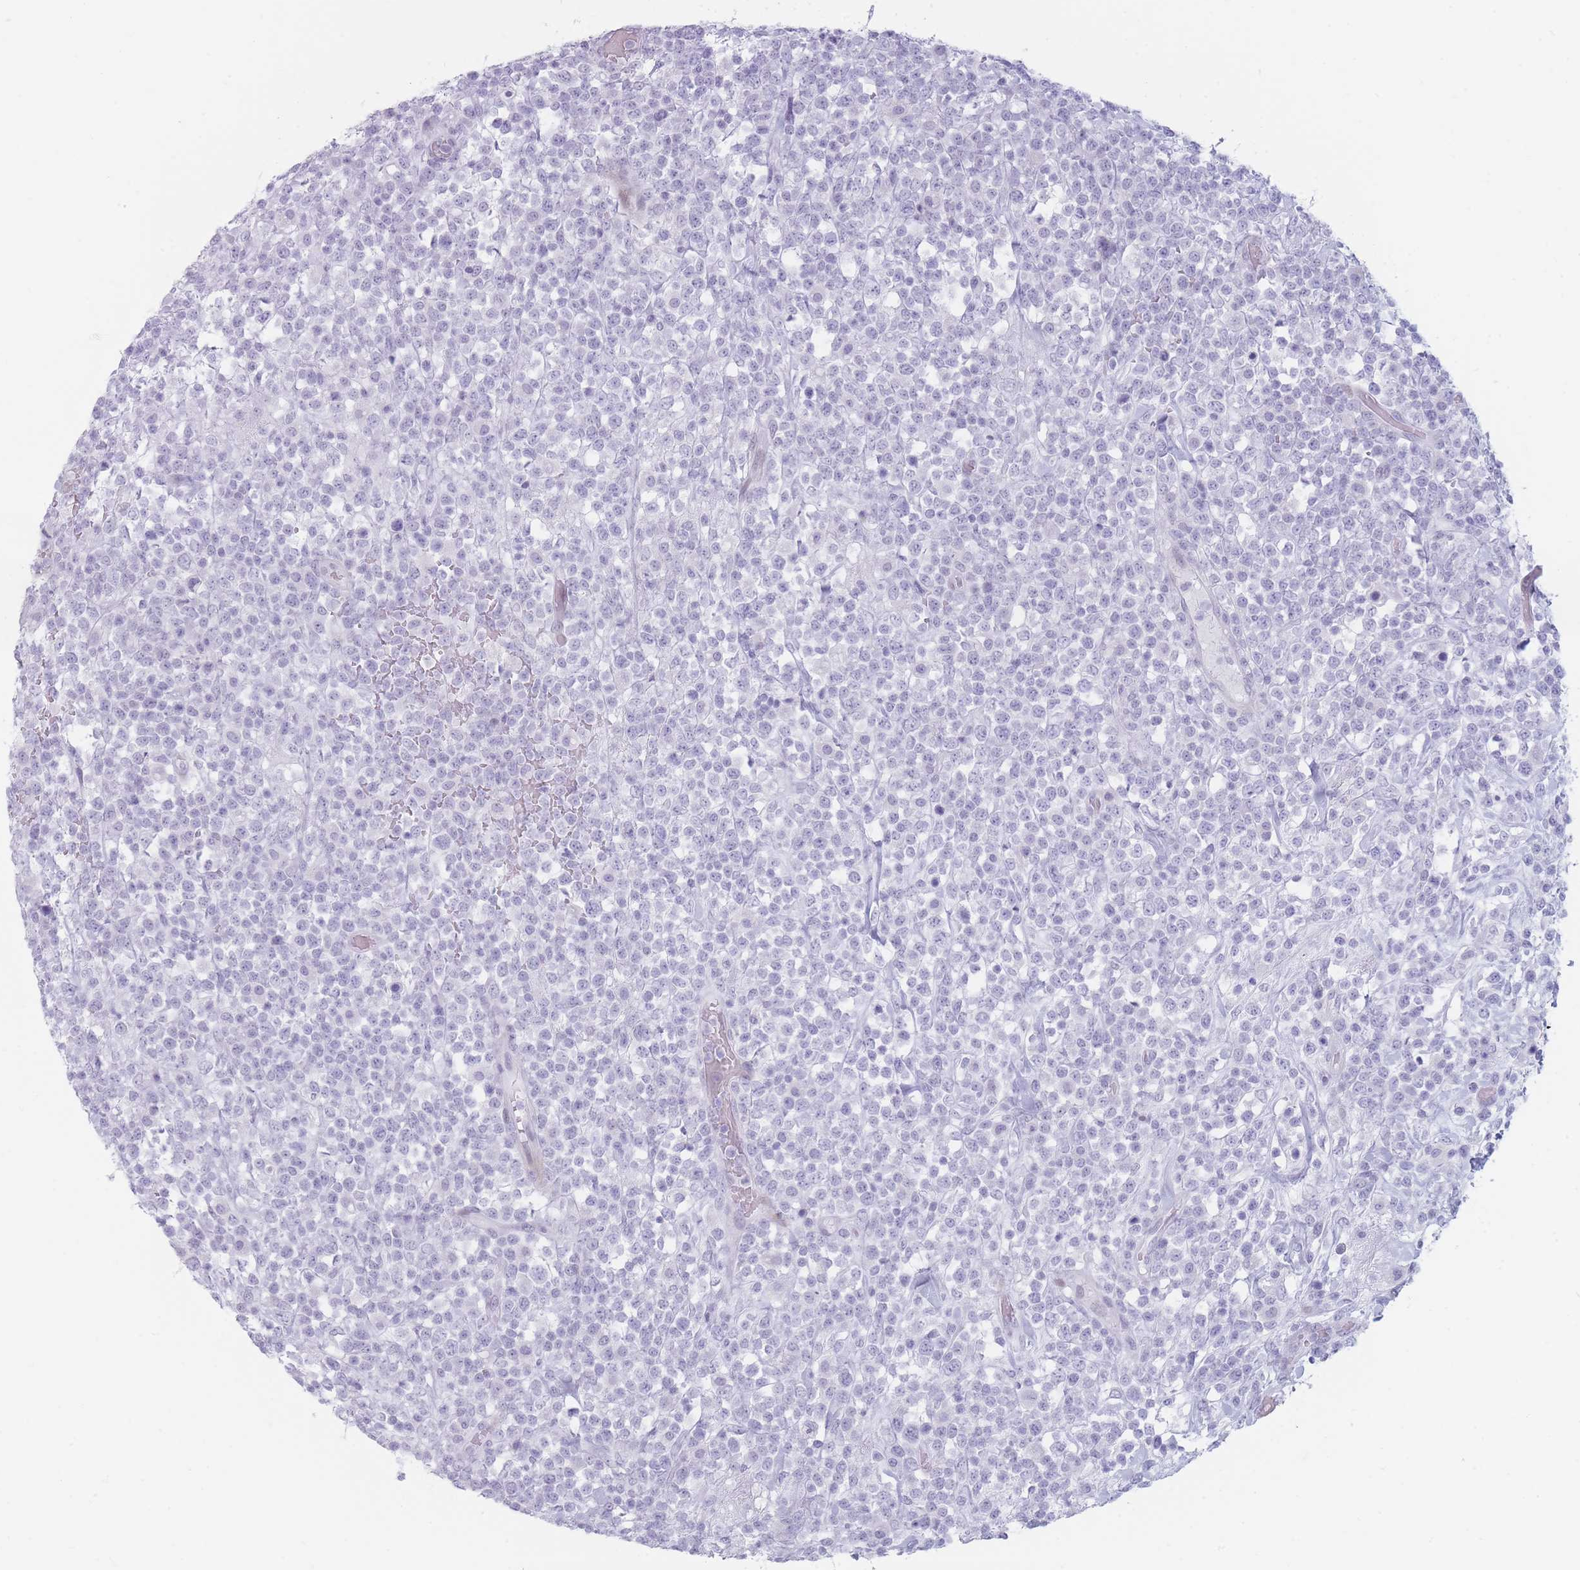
{"staining": {"intensity": "negative", "quantity": "none", "location": "none"}, "tissue": "lymphoma", "cell_type": "Tumor cells", "image_type": "cancer", "snomed": [{"axis": "morphology", "description": "Malignant lymphoma, non-Hodgkin's type, High grade"}, {"axis": "topography", "description": "Colon"}], "caption": "DAB immunohistochemical staining of human lymphoma exhibits no significant positivity in tumor cells.", "gene": "IFNA6", "patient": {"sex": "female", "age": 53}}